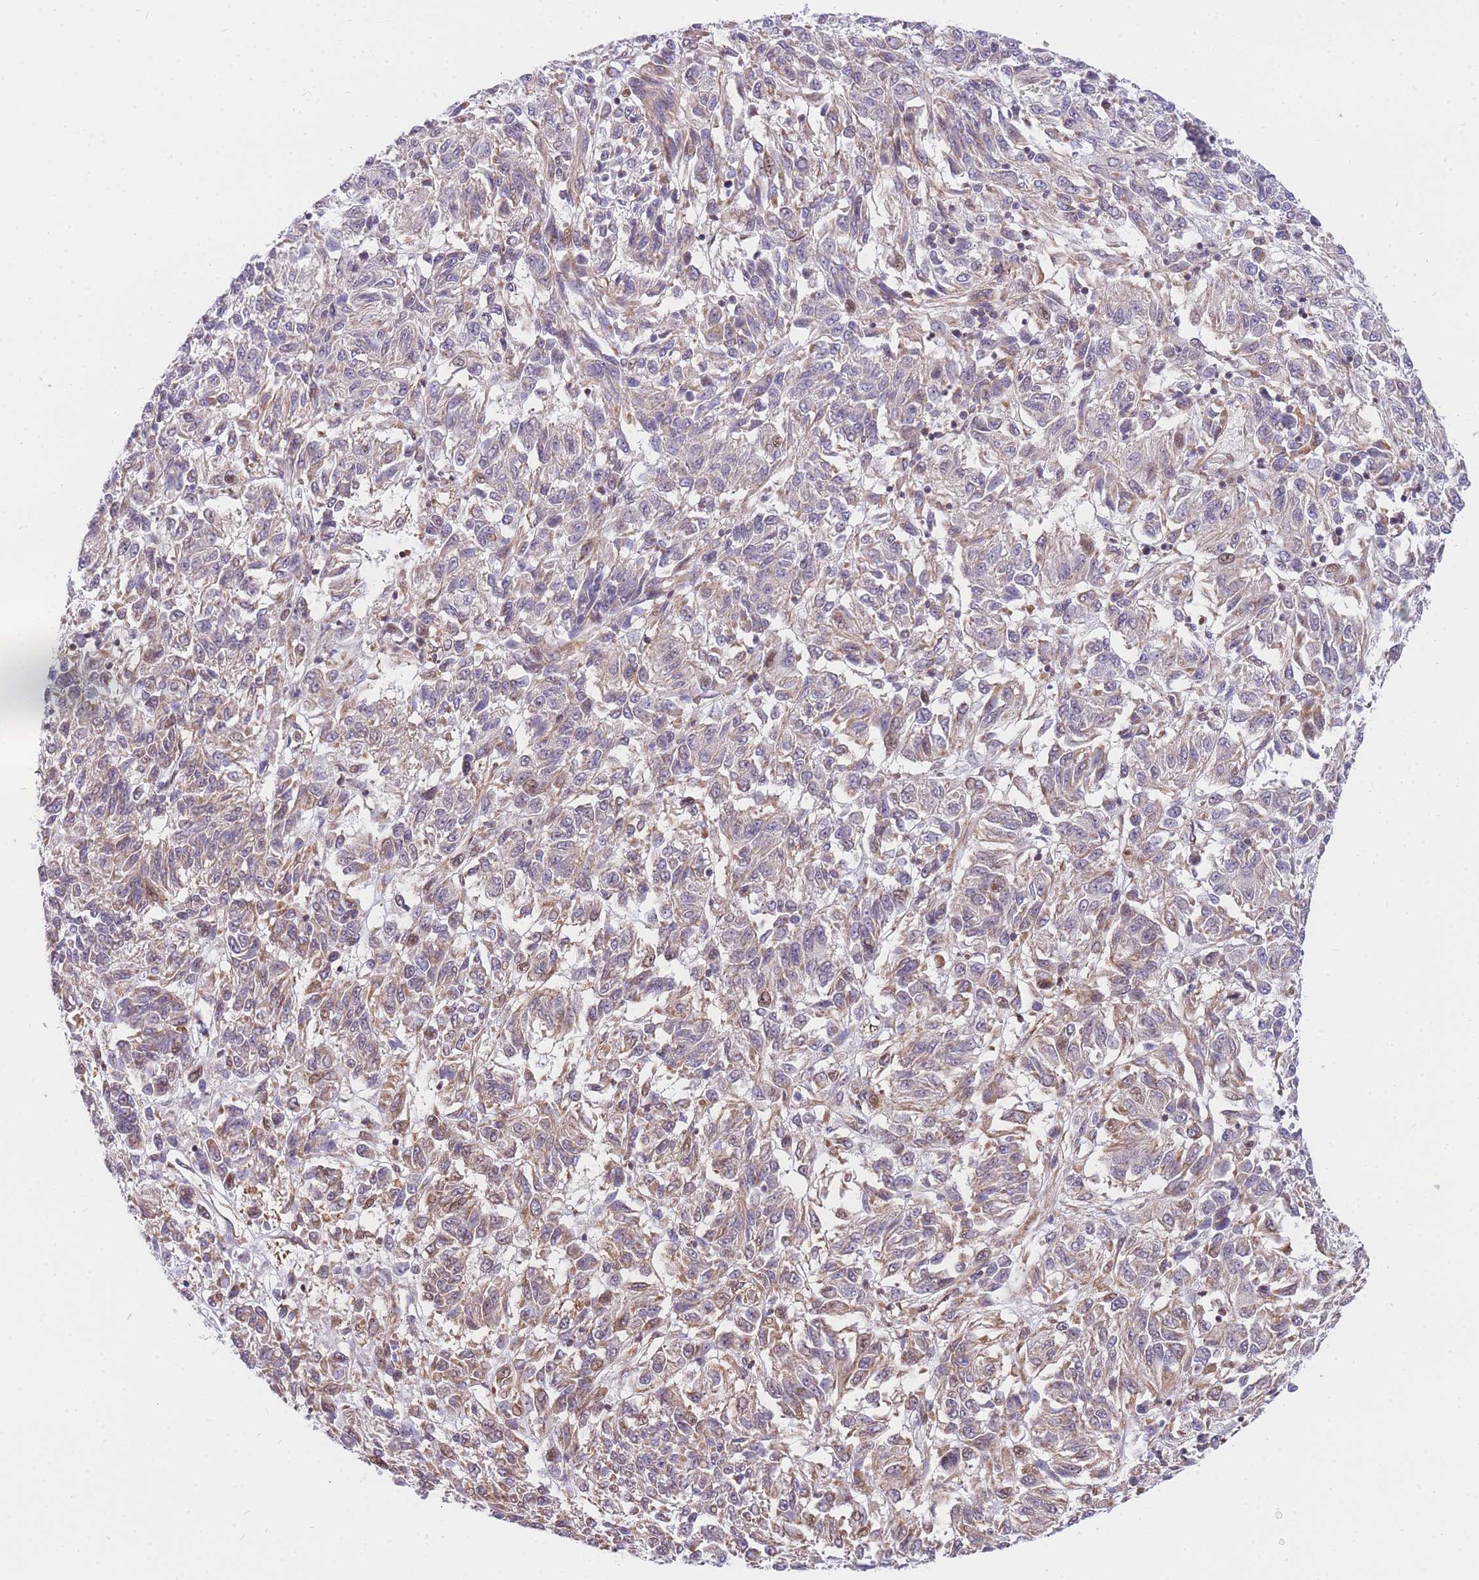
{"staining": {"intensity": "weak", "quantity": "<25%", "location": "cytoplasmic/membranous,nuclear"}, "tissue": "melanoma", "cell_type": "Tumor cells", "image_type": "cancer", "snomed": [{"axis": "morphology", "description": "Malignant melanoma, Metastatic site"}, {"axis": "topography", "description": "Lung"}], "caption": "Image shows no protein expression in tumor cells of melanoma tissue.", "gene": "S100PBP", "patient": {"sex": "male", "age": 64}}